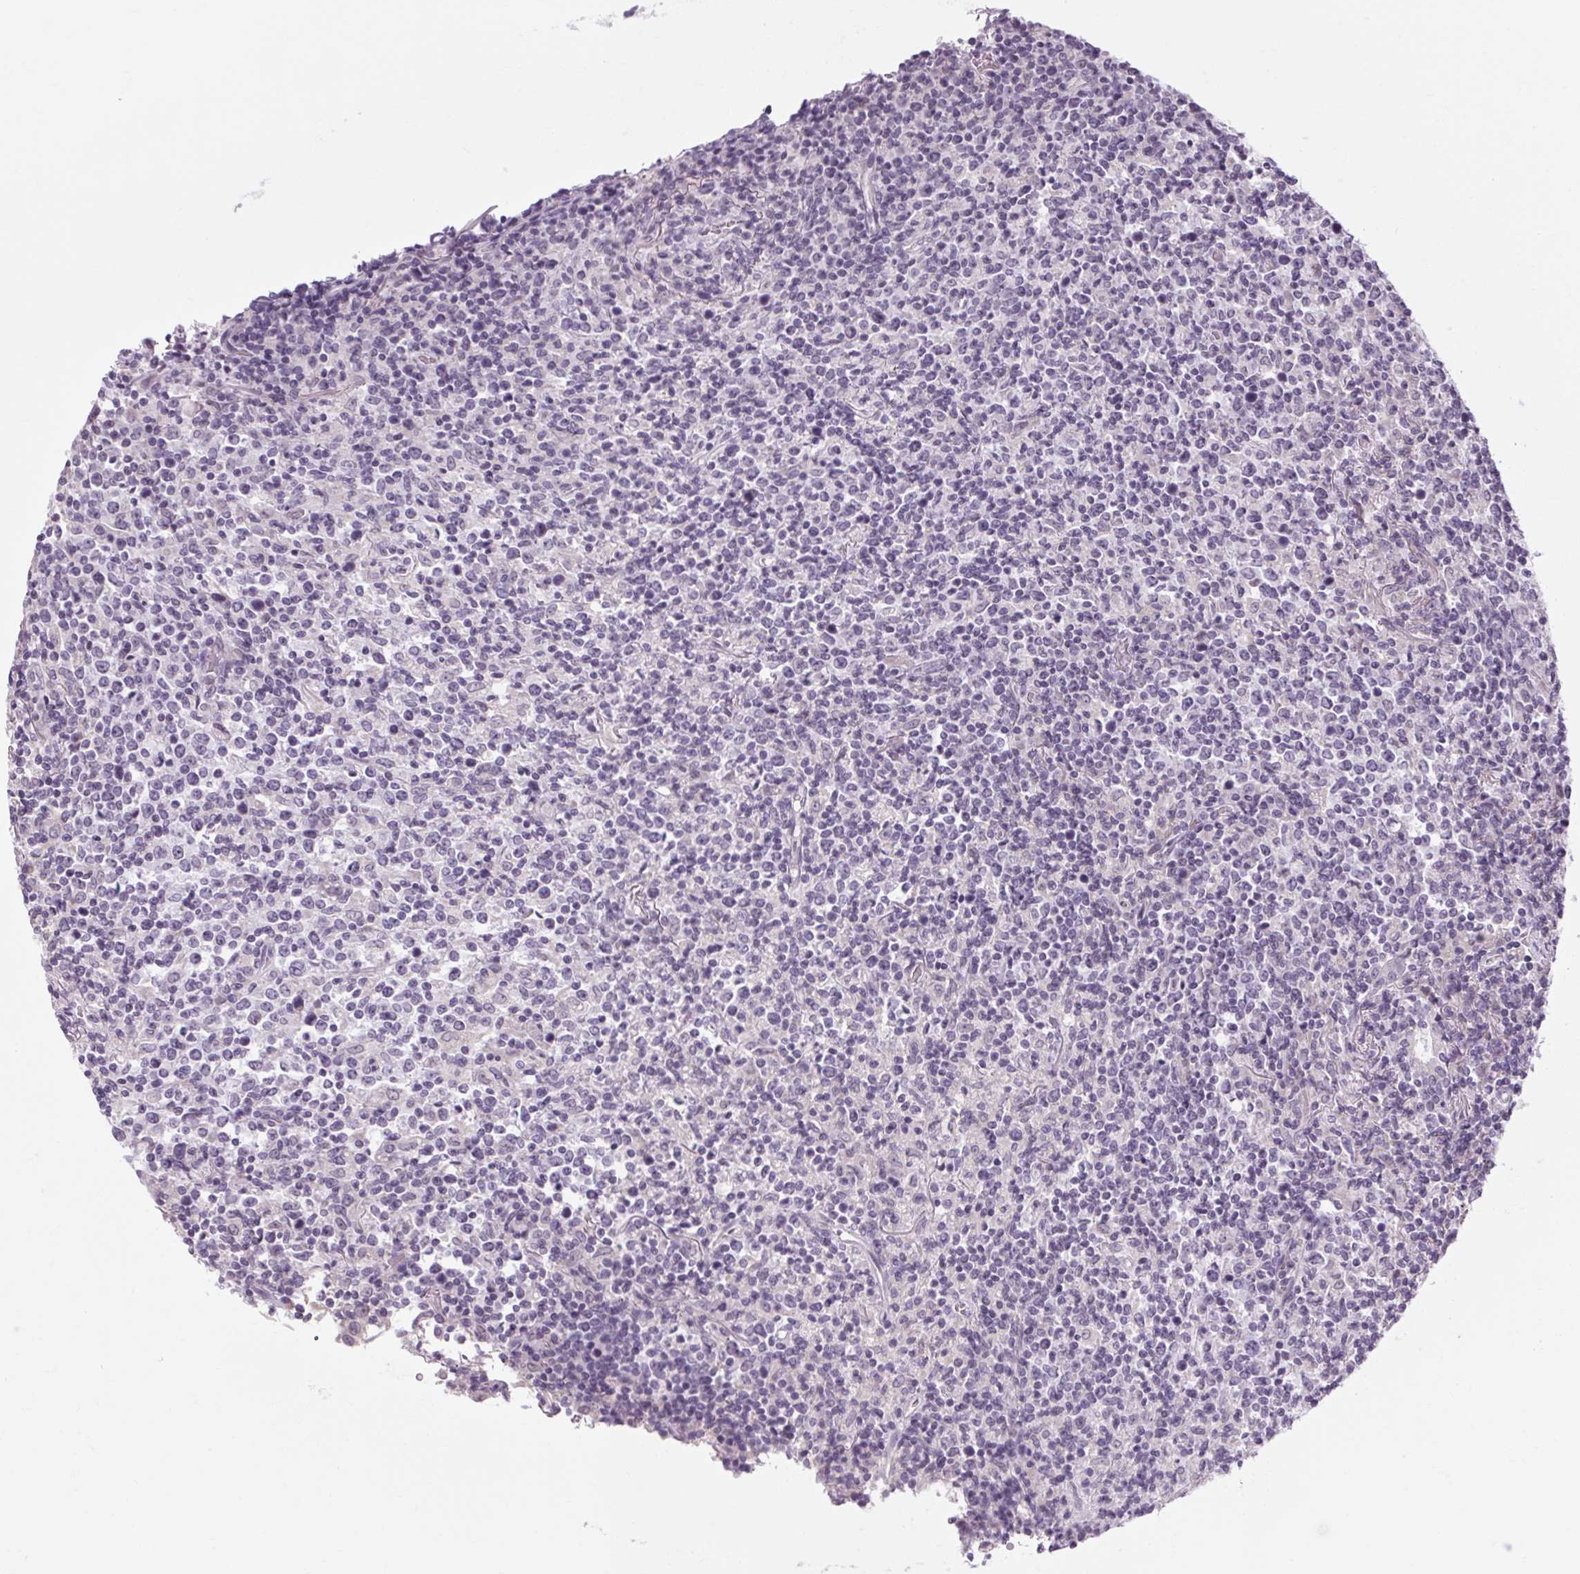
{"staining": {"intensity": "negative", "quantity": "none", "location": "none"}, "tissue": "lymphoma", "cell_type": "Tumor cells", "image_type": "cancer", "snomed": [{"axis": "morphology", "description": "Malignant lymphoma, non-Hodgkin's type, High grade"}, {"axis": "topography", "description": "Lung"}], "caption": "Photomicrograph shows no significant protein positivity in tumor cells of malignant lymphoma, non-Hodgkin's type (high-grade). Brightfield microscopy of immunohistochemistry stained with DAB (3,3'-diaminobenzidine) (brown) and hematoxylin (blue), captured at high magnification.", "gene": "KLHL40", "patient": {"sex": "male", "age": 79}}